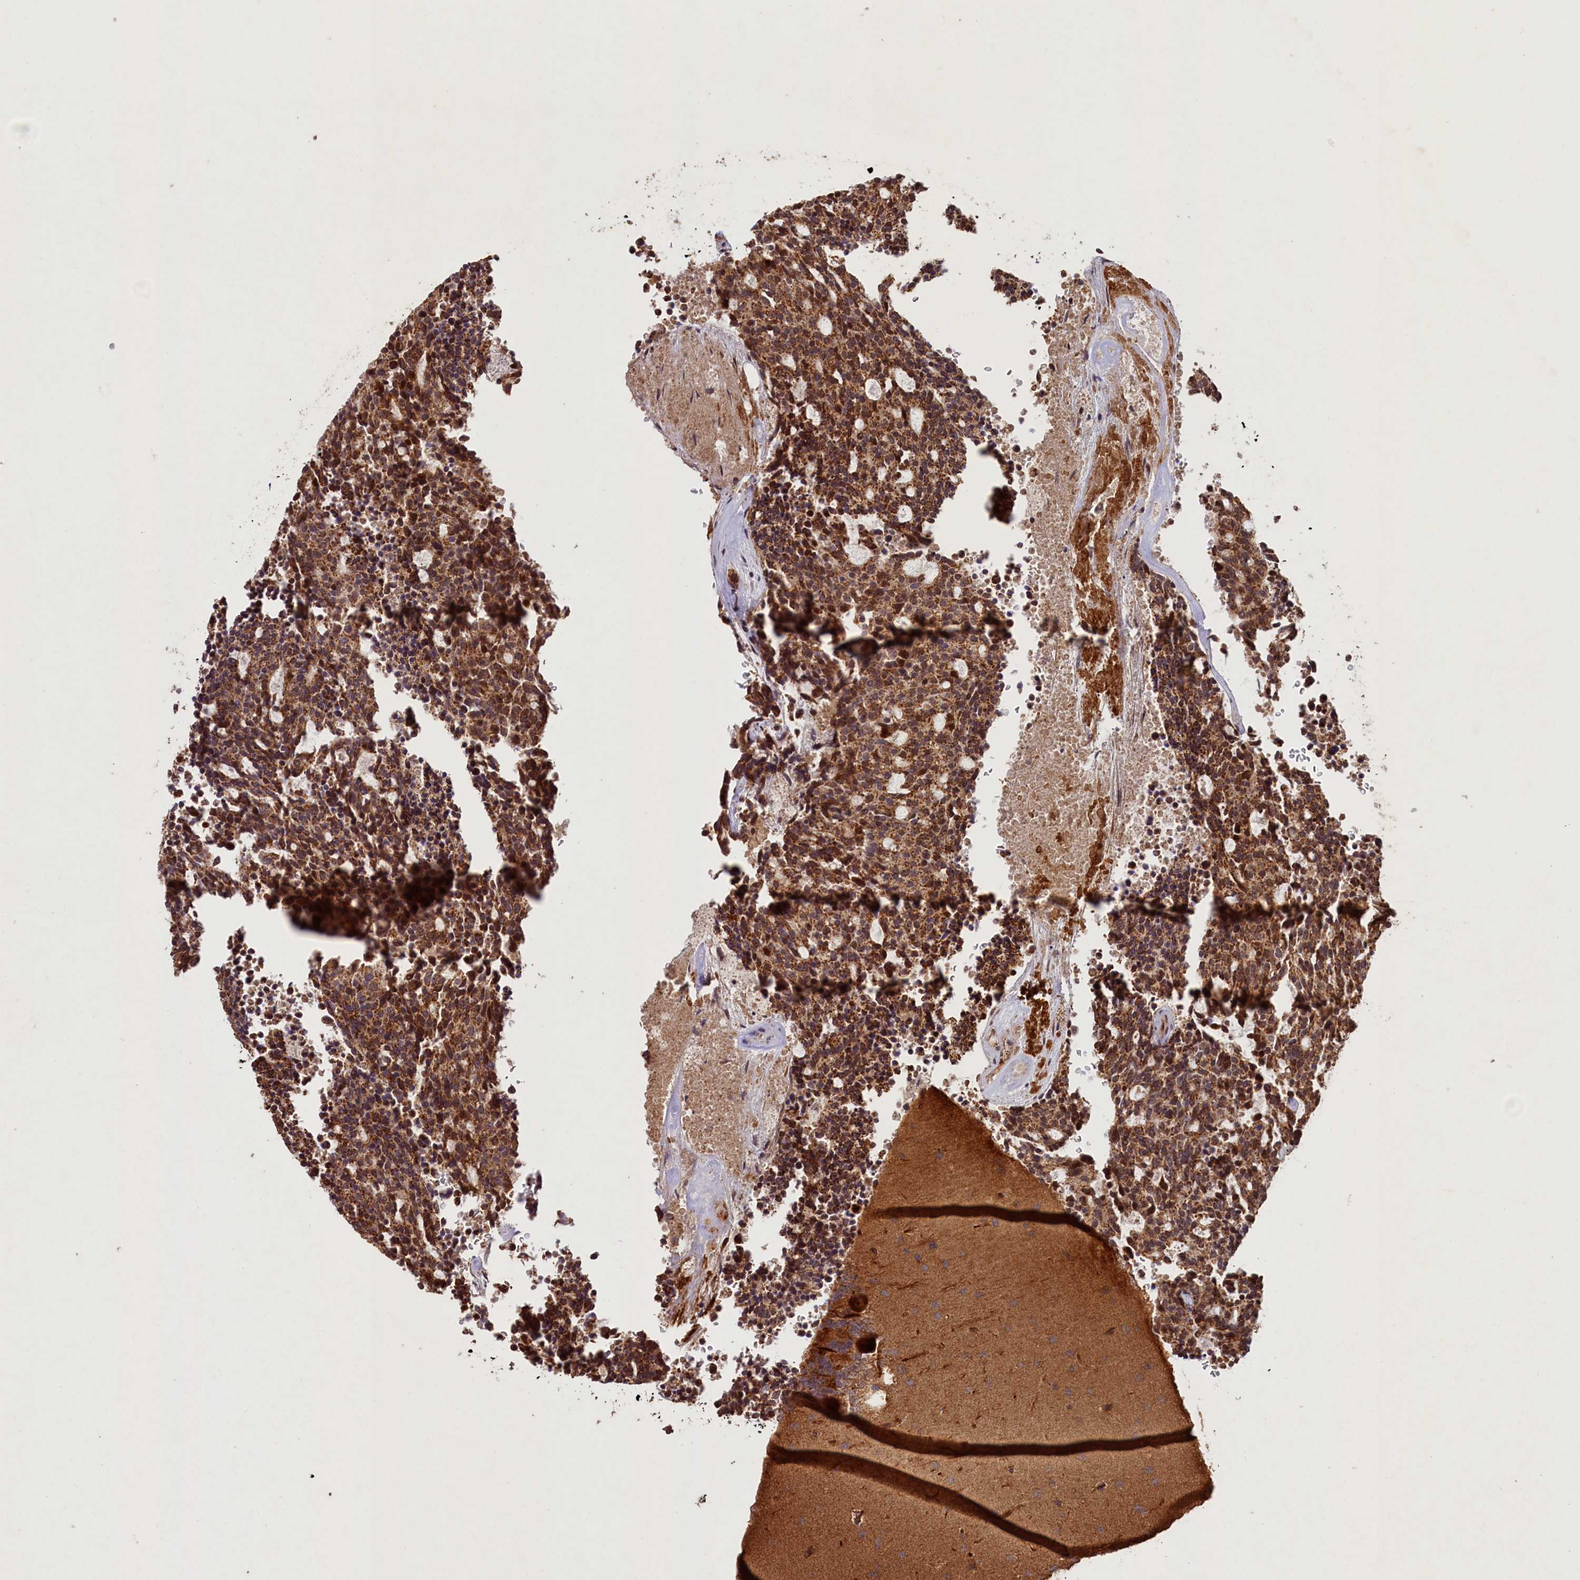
{"staining": {"intensity": "strong", "quantity": ">75%", "location": "cytoplasmic/membranous"}, "tissue": "carcinoid", "cell_type": "Tumor cells", "image_type": "cancer", "snomed": [{"axis": "morphology", "description": "Carcinoid, malignant, NOS"}, {"axis": "topography", "description": "Pancreas"}], "caption": "This histopathology image displays immunohistochemistry staining of human malignant carcinoid, with high strong cytoplasmic/membranous staining in about >75% of tumor cells.", "gene": "SHPRH", "patient": {"sex": "female", "age": 54}}